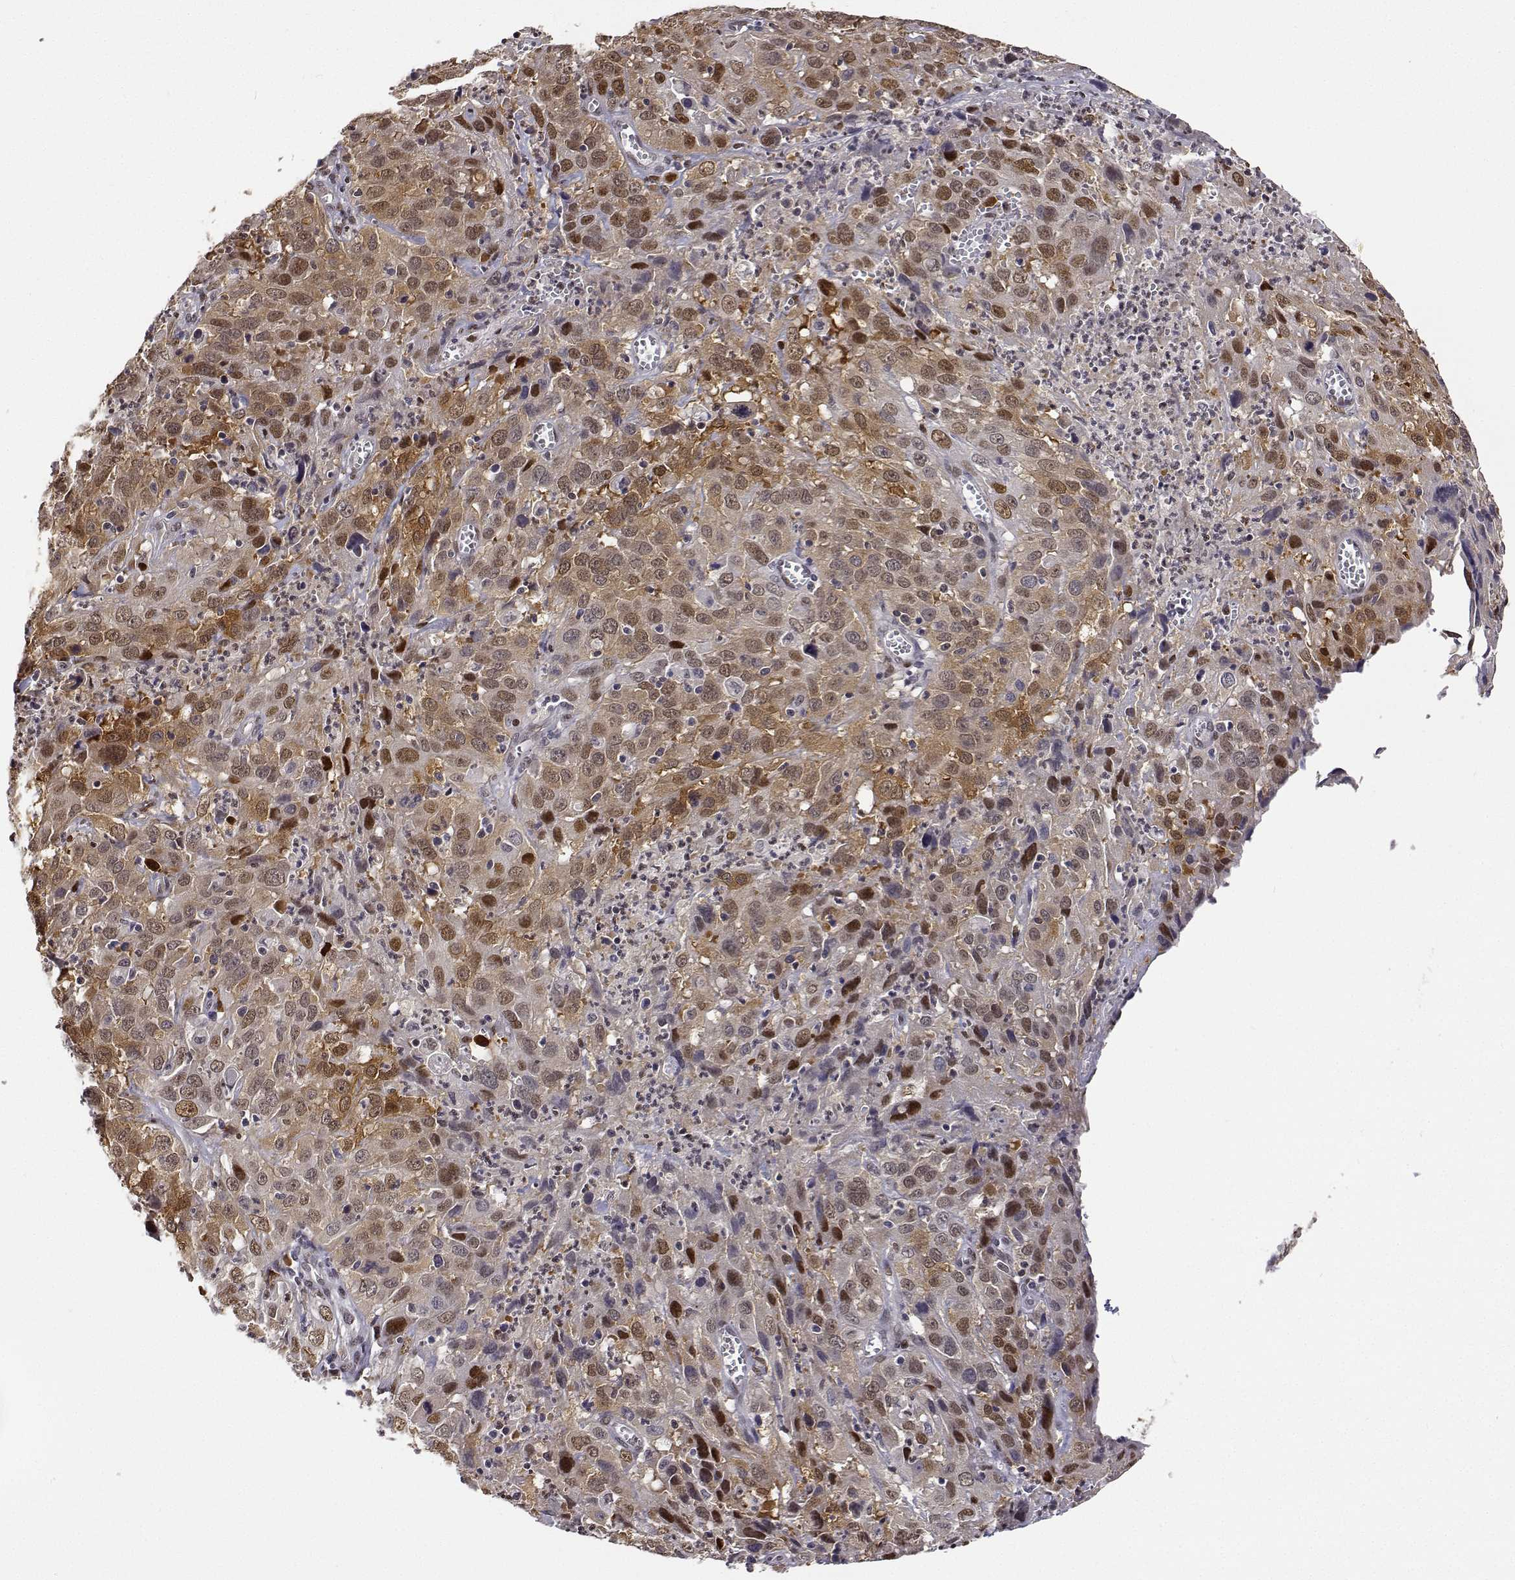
{"staining": {"intensity": "moderate", "quantity": ">75%", "location": "cytoplasmic/membranous,nuclear"}, "tissue": "cervical cancer", "cell_type": "Tumor cells", "image_type": "cancer", "snomed": [{"axis": "morphology", "description": "Squamous cell carcinoma, NOS"}, {"axis": "topography", "description": "Cervix"}], "caption": "A photomicrograph of cervical squamous cell carcinoma stained for a protein displays moderate cytoplasmic/membranous and nuclear brown staining in tumor cells. (IHC, brightfield microscopy, high magnification).", "gene": "PHGDH", "patient": {"sex": "female", "age": 32}}